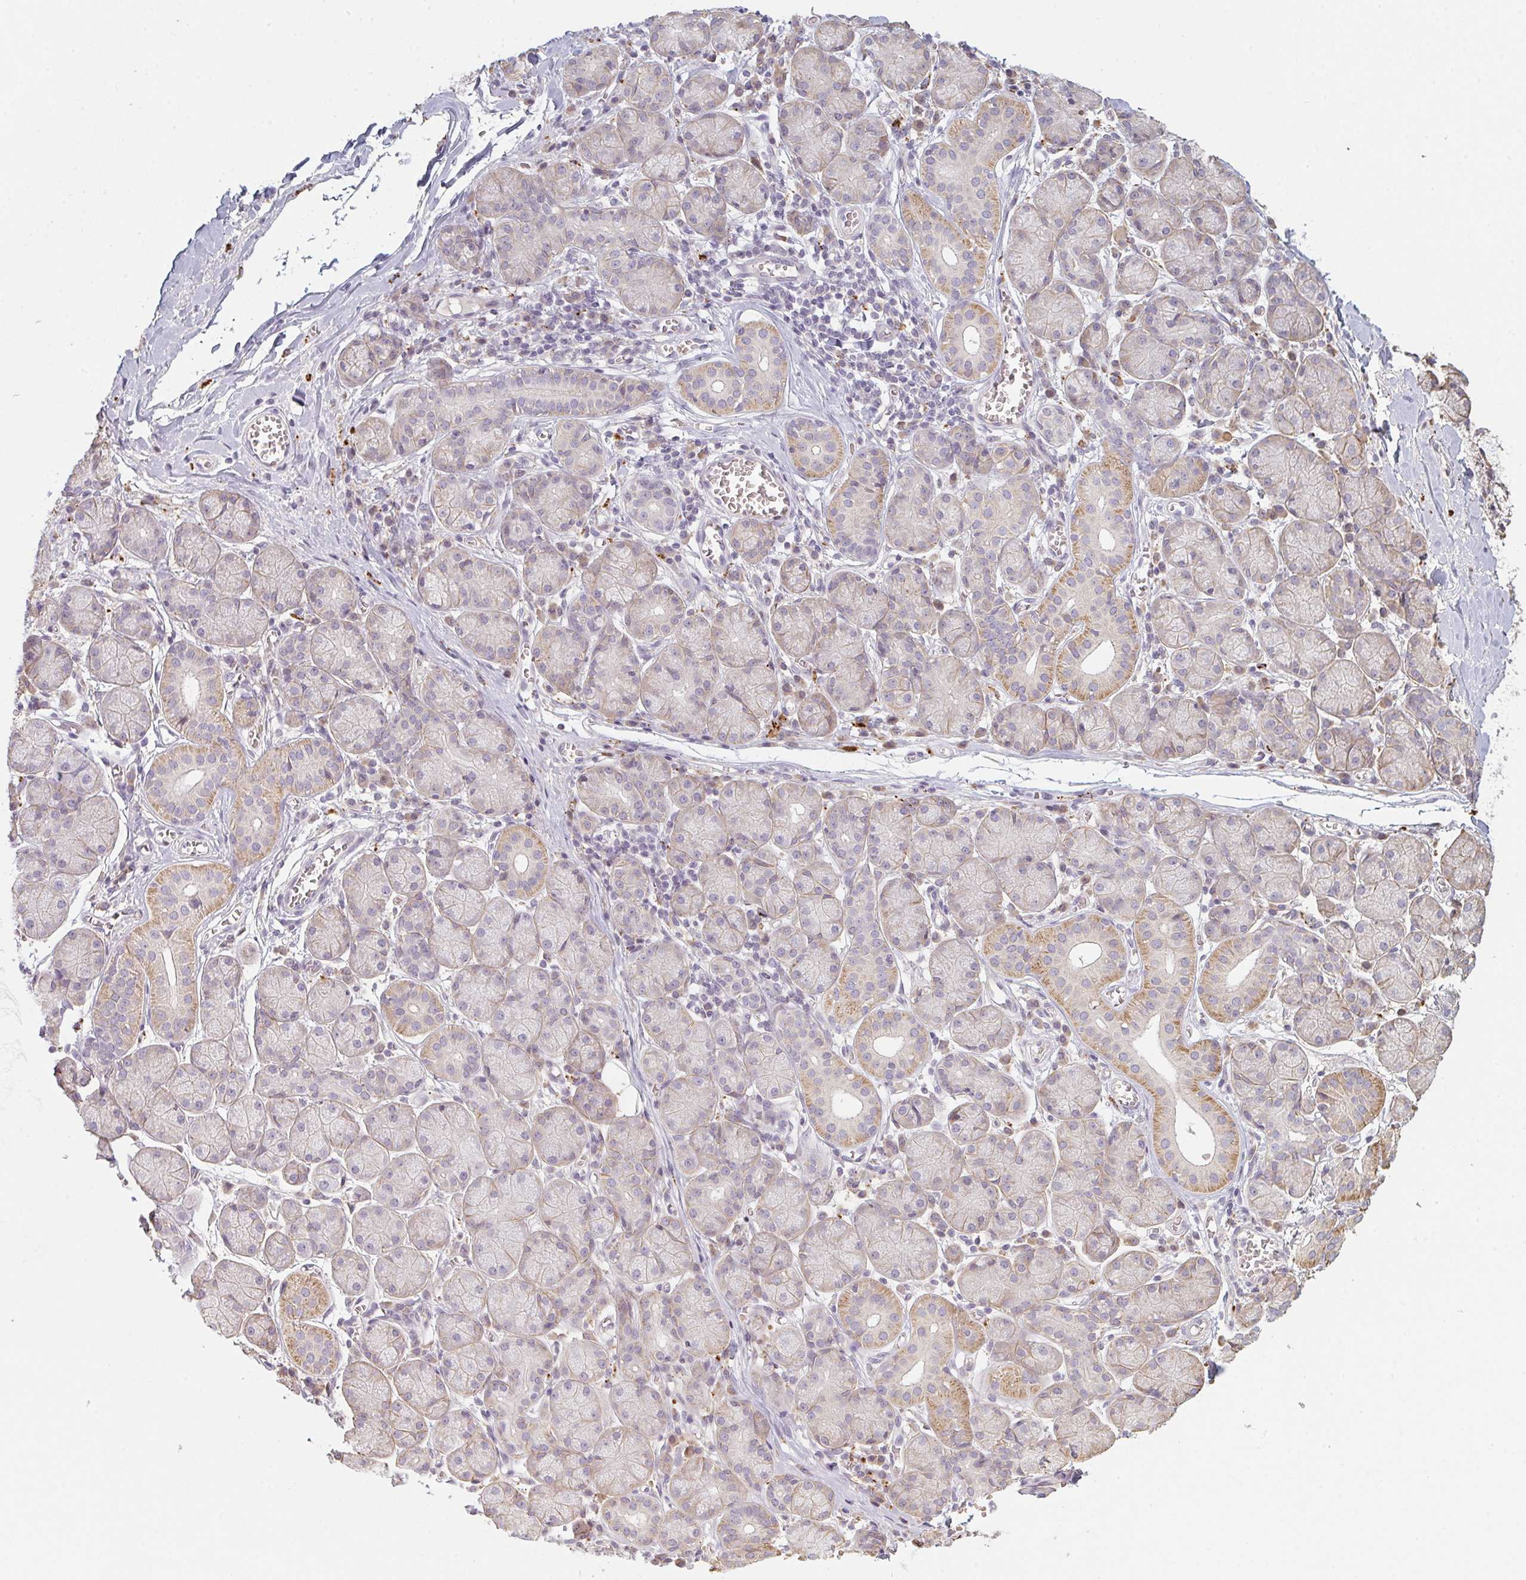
{"staining": {"intensity": "moderate", "quantity": "25%-75%", "location": "cytoplasmic/membranous"}, "tissue": "salivary gland", "cell_type": "Glandular cells", "image_type": "normal", "snomed": [{"axis": "morphology", "description": "Normal tissue, NOS"}, {"axis": "topography", "description": "Salivary gland"}], "caption": "Protein analysis of normal salivary gland exhibits moderate cytoplasmic/membranous expression in about 25%-75% of glandular cells.", "gene": "TMEM237", "patient": {"sex": "female", "age": 24}}